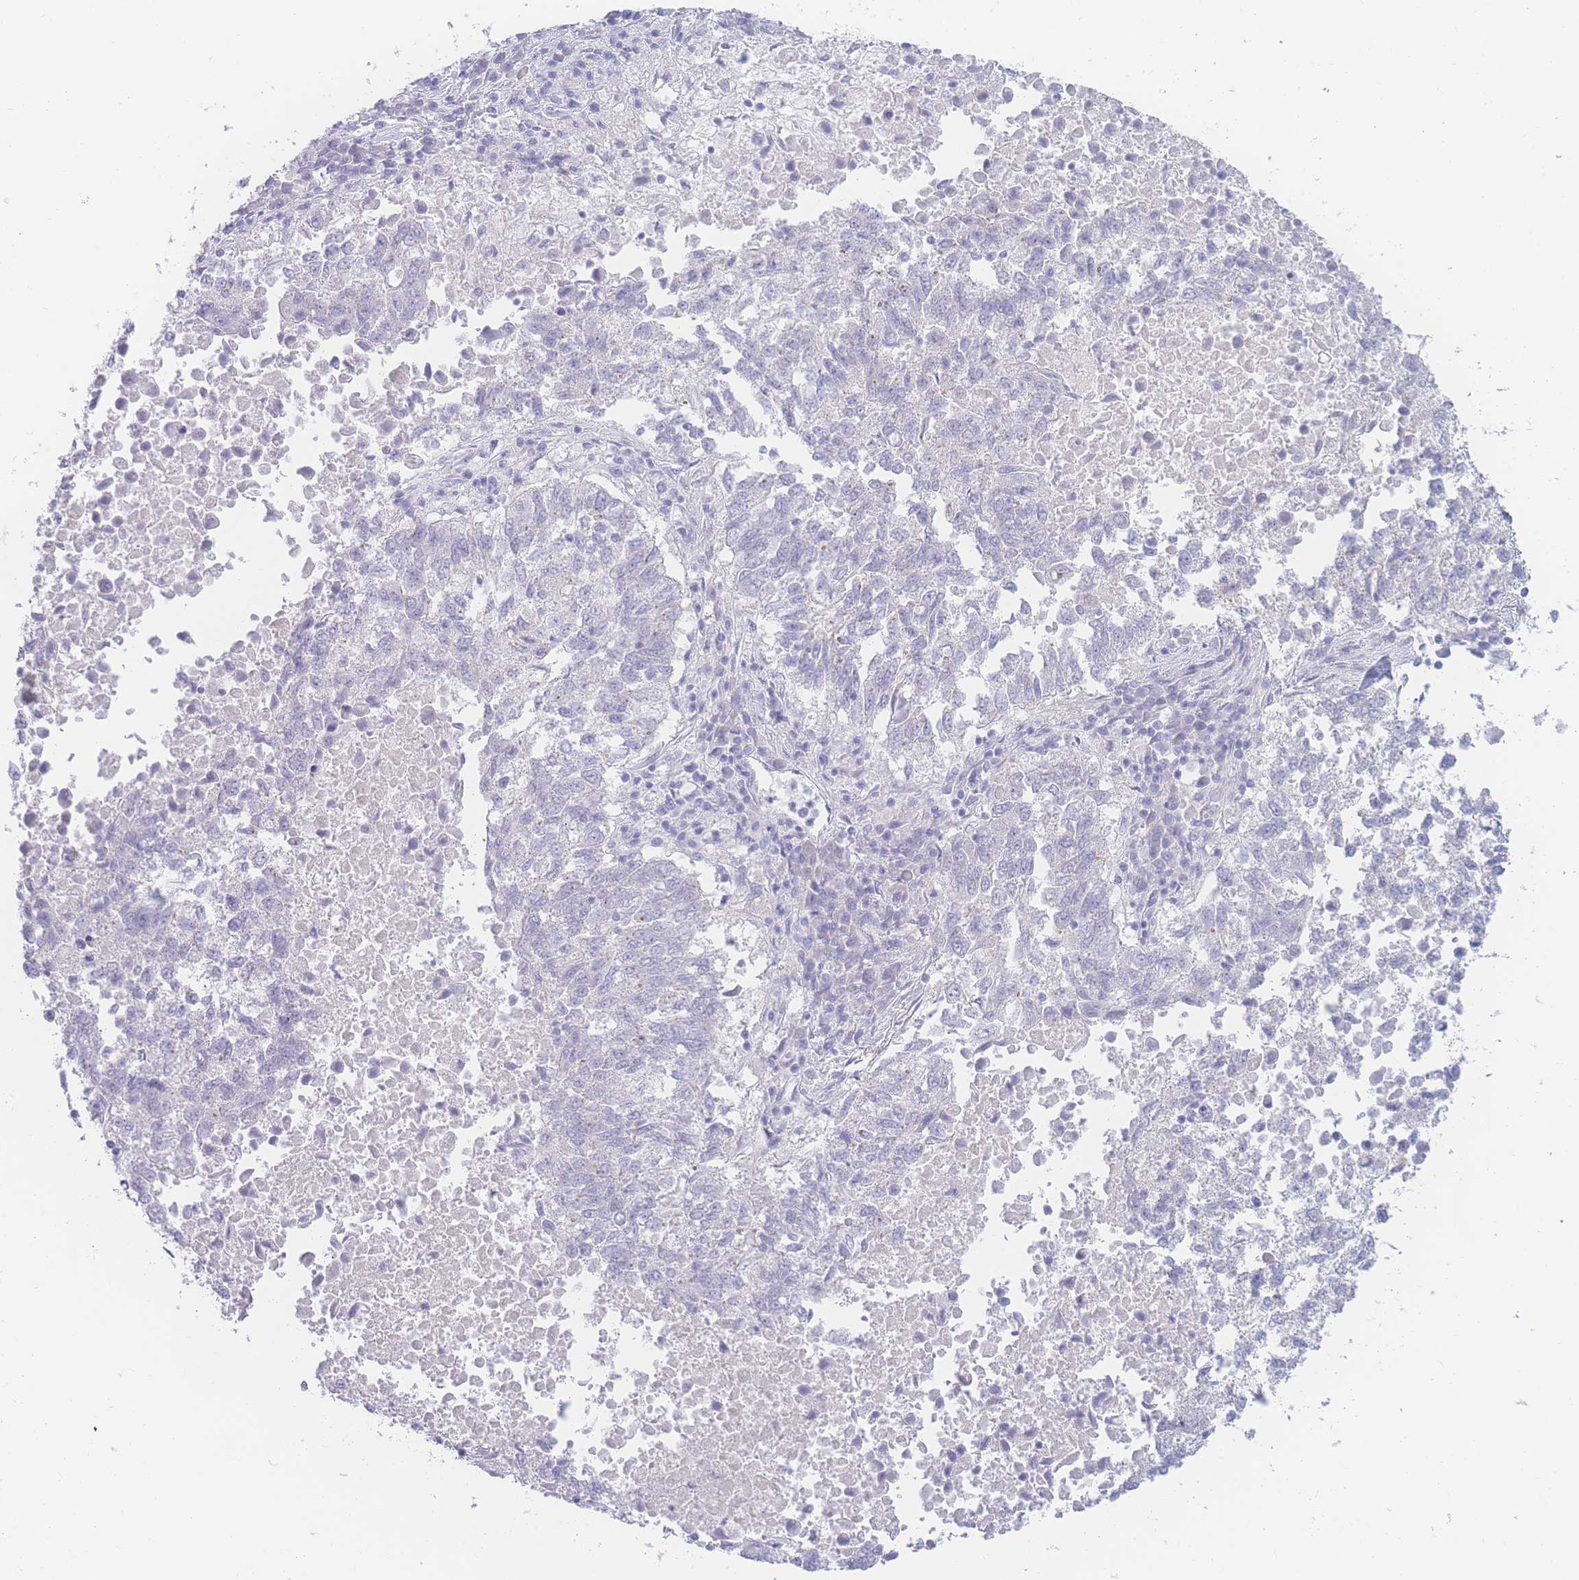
{"staining": {"intensity": "negative", "quantity": "none", "location": "none"}, "tissue": "lung cancer", "cell_type": "Tumor cells", "image_type": "cancer", "snomed": [{"axis": "morphology", "description": "Squamous cell carcinoma, NOS"}, {"axis": "topography", "description": "Lung"}], "caption": "Lung cancer (squamous cell carcinoma) was stained to show a protein in brown. There is no significant expression in tumor cells.", "gene": "PRSS22", "patient": {"sex": "male", "age": 73}}